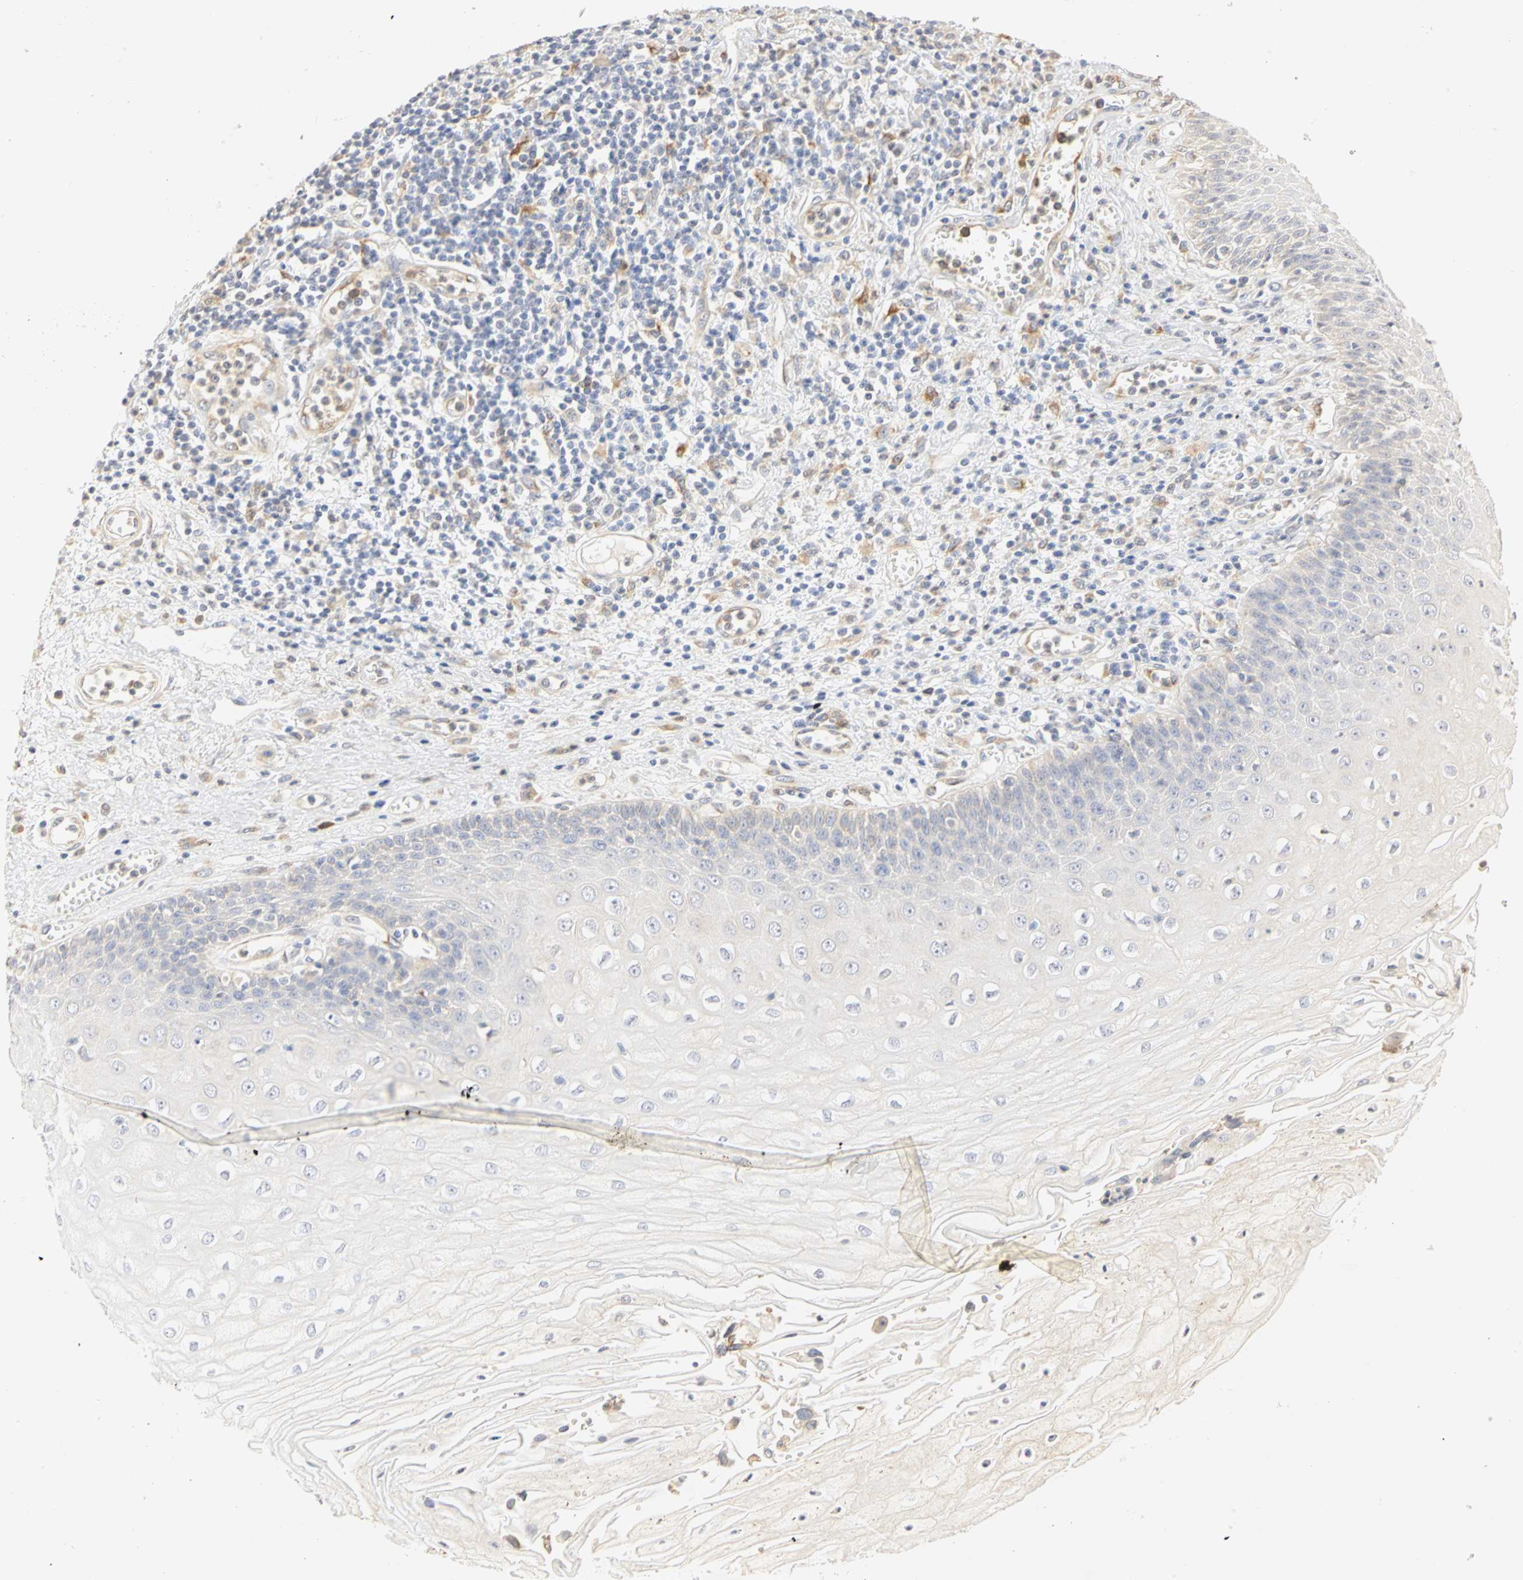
{"staining": {"intensity": "negative", "quantity": "none", "location": "none"}, "tissue": "esophagus", "cell_type": "Squamous epithelial cells", "image_type": "normal", "snomed": [{"axis": "morphology", "description": "Normal tissue, NOS"}, {"axis": "morphology", "description": "Squamous cell carcinoma, NOS"}, {"axis": "topography", "description": "Esophagus"}], "caption": "The immunohistochemistry image has no significant expression in squamous epithelial cells of esophagus. (DAB (3,3'-diaminobenzidine) immunohistochemistry (IHC) with hematoxylin counter stain).", "gene": "GNRH2", "patient": {"sex": "male", "age": 65}}